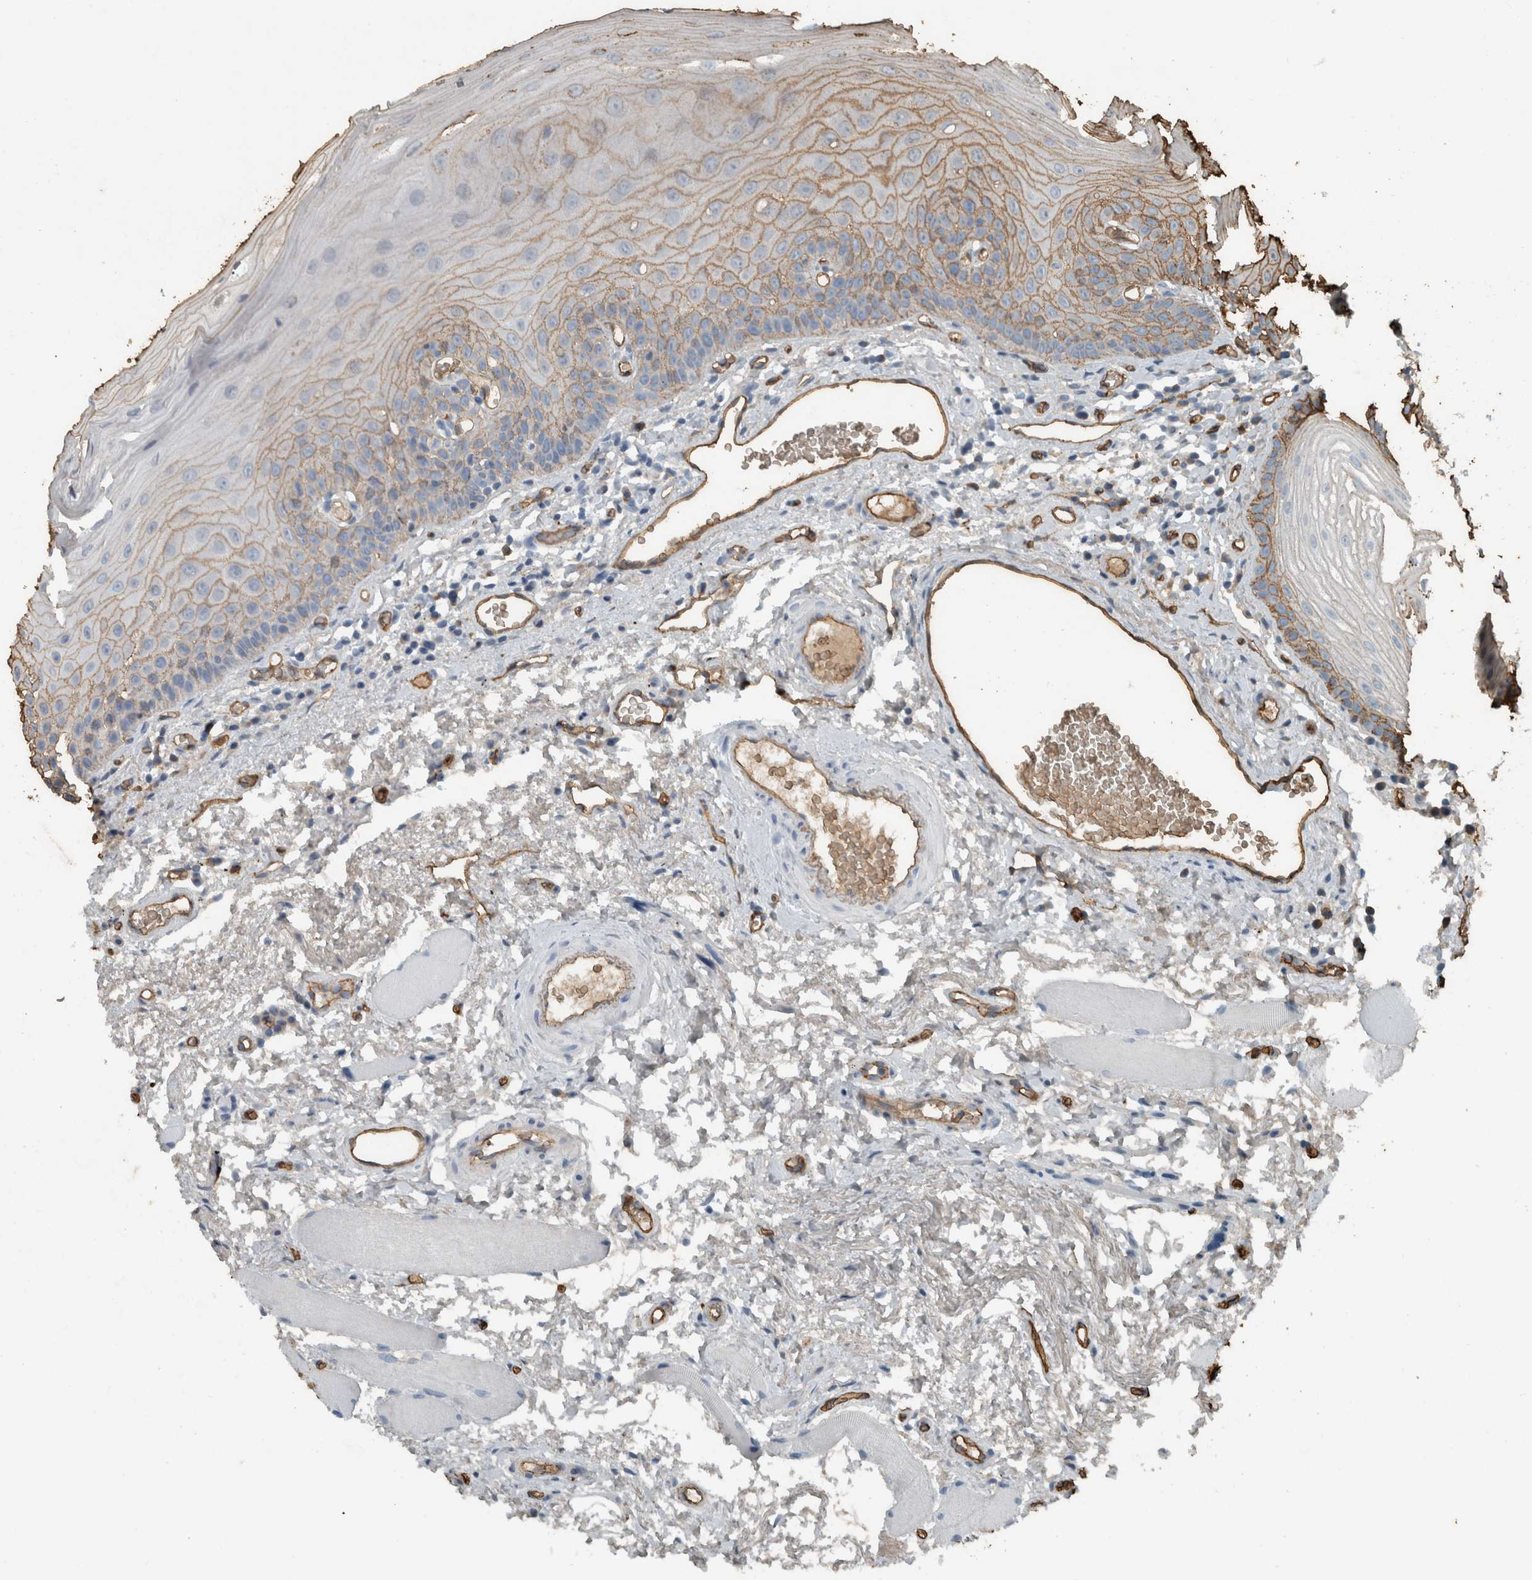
{"staining": {"intensity": "moderate", "quantity": "25%-75%", "location": "cytoplasmic/membranous"}, "tissue": "oral mucosa", "cell_type": "Squamous epithelial cells", "image_type": "normal", "snomed": [{"axis": "morphology", "description": "Normal tissue, NOS"}, {"axis": "topography", "description": "Skeletal muscle"}, {"axis": "topography", "description": "Oral tissue"}, {"axis": "topography", "description": "Peripheral nerve tissue"}], "caption": "A brown stain highlights moderate cytoplasmic/membranous staining of a protein in squamous epithelial cells of benign oral mucosa. Immunohistochemistry stains the protein in brown and the nuclei are stained blue.", "gene": "LBP", "patient": {"sex": "female", "age": 84}}